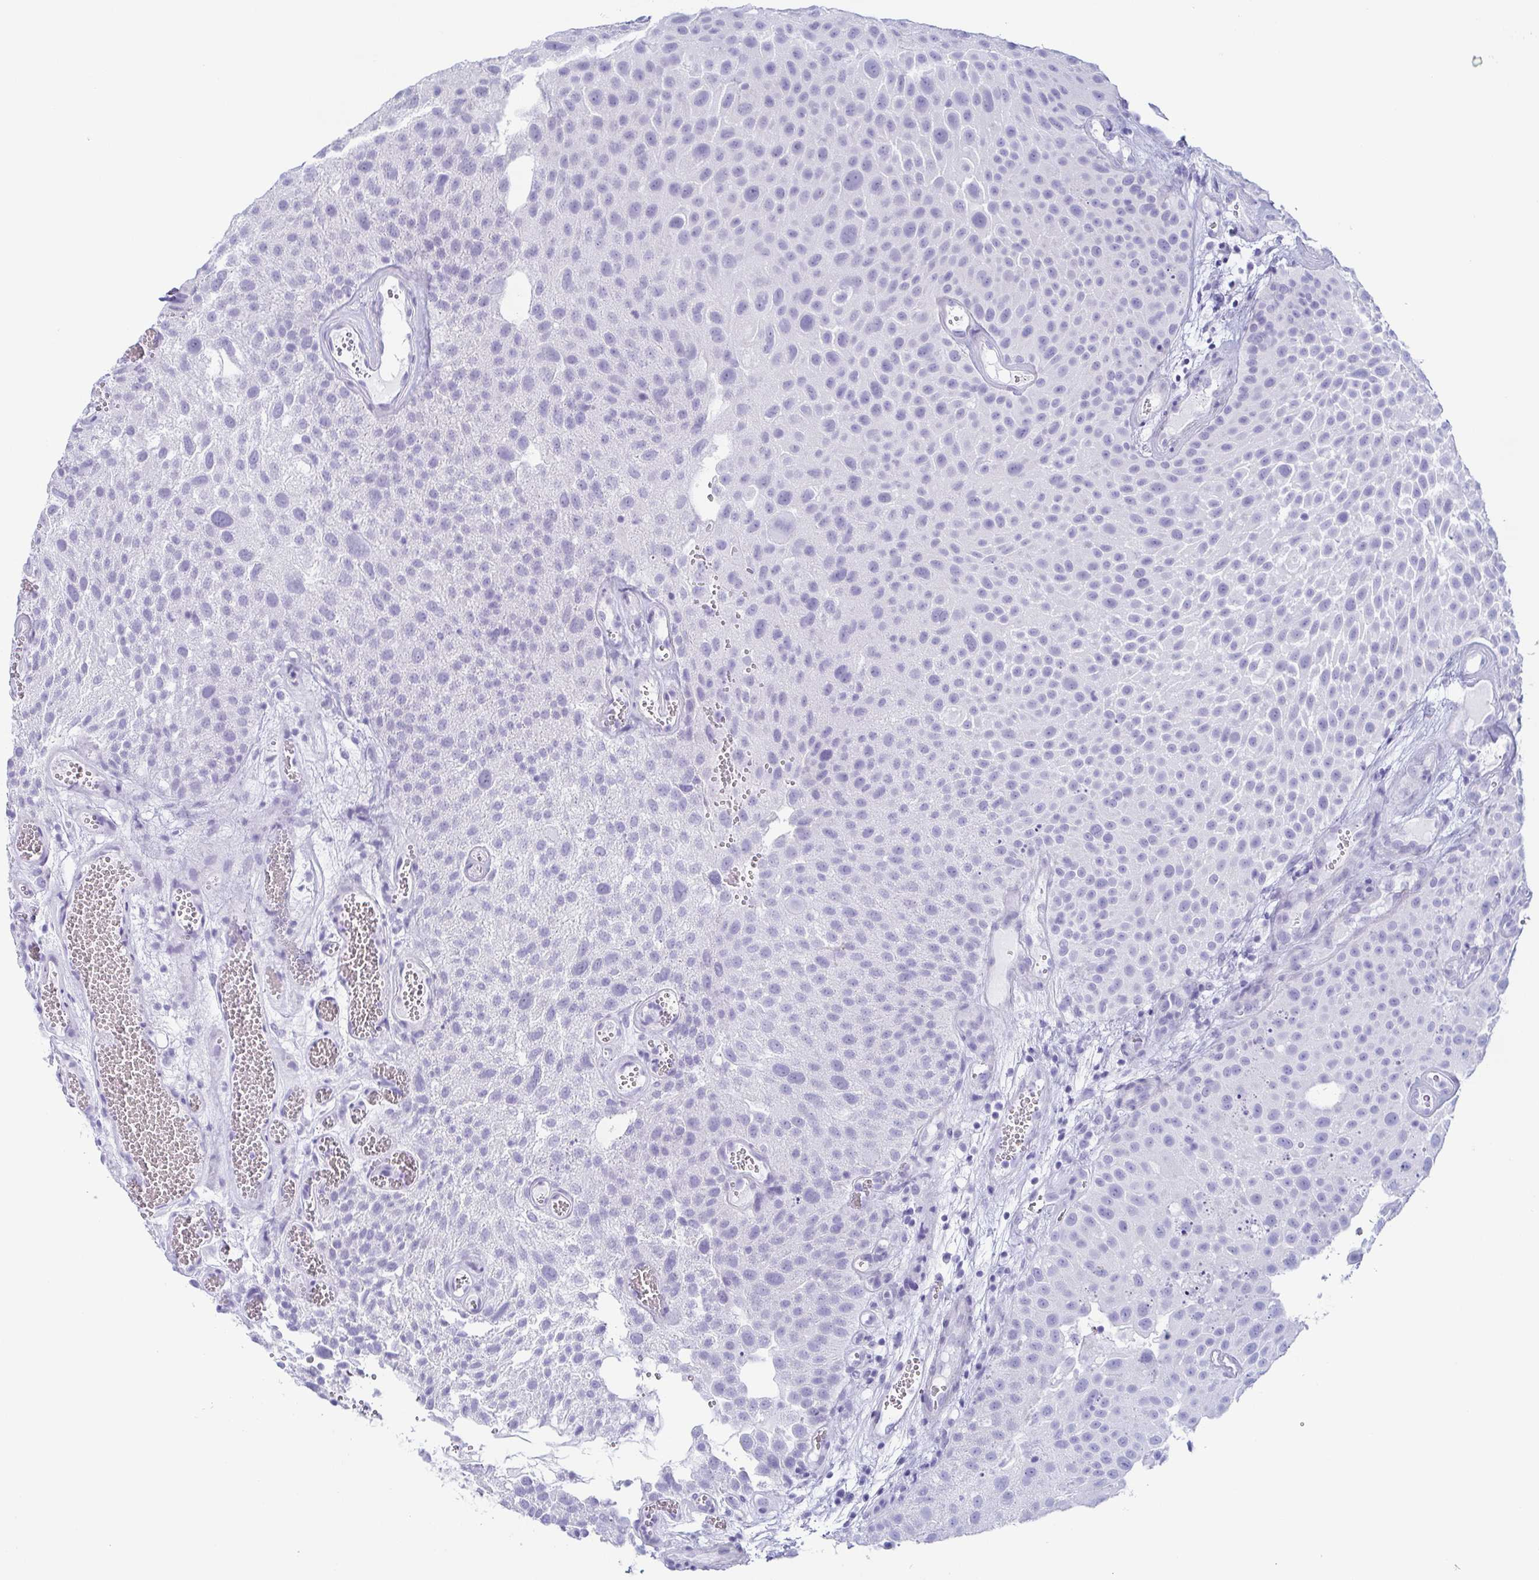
{"staining": {"intensity": "negative", "quantity": "none", "location": "none"}, "tissue": "urothelial cancer", "cell_type": "Tumor cells", "image_type": "cancer", "snomed": [{"axis": "morphology", "description": "Urothelial carcinoma, Low grade"}, {"axis": "topography", "description": "Urinary bladder"}], "caption": "Immunohistochemical staining of urothelial carcinoma (low-grade) reveals no significant positivity in tumor cells. (Brightfield microscopy of DAB immunohistochemistry (IHC) at high magnification).", "gene": "PRR4", "patient": {"sex": "male", "age": 72}}